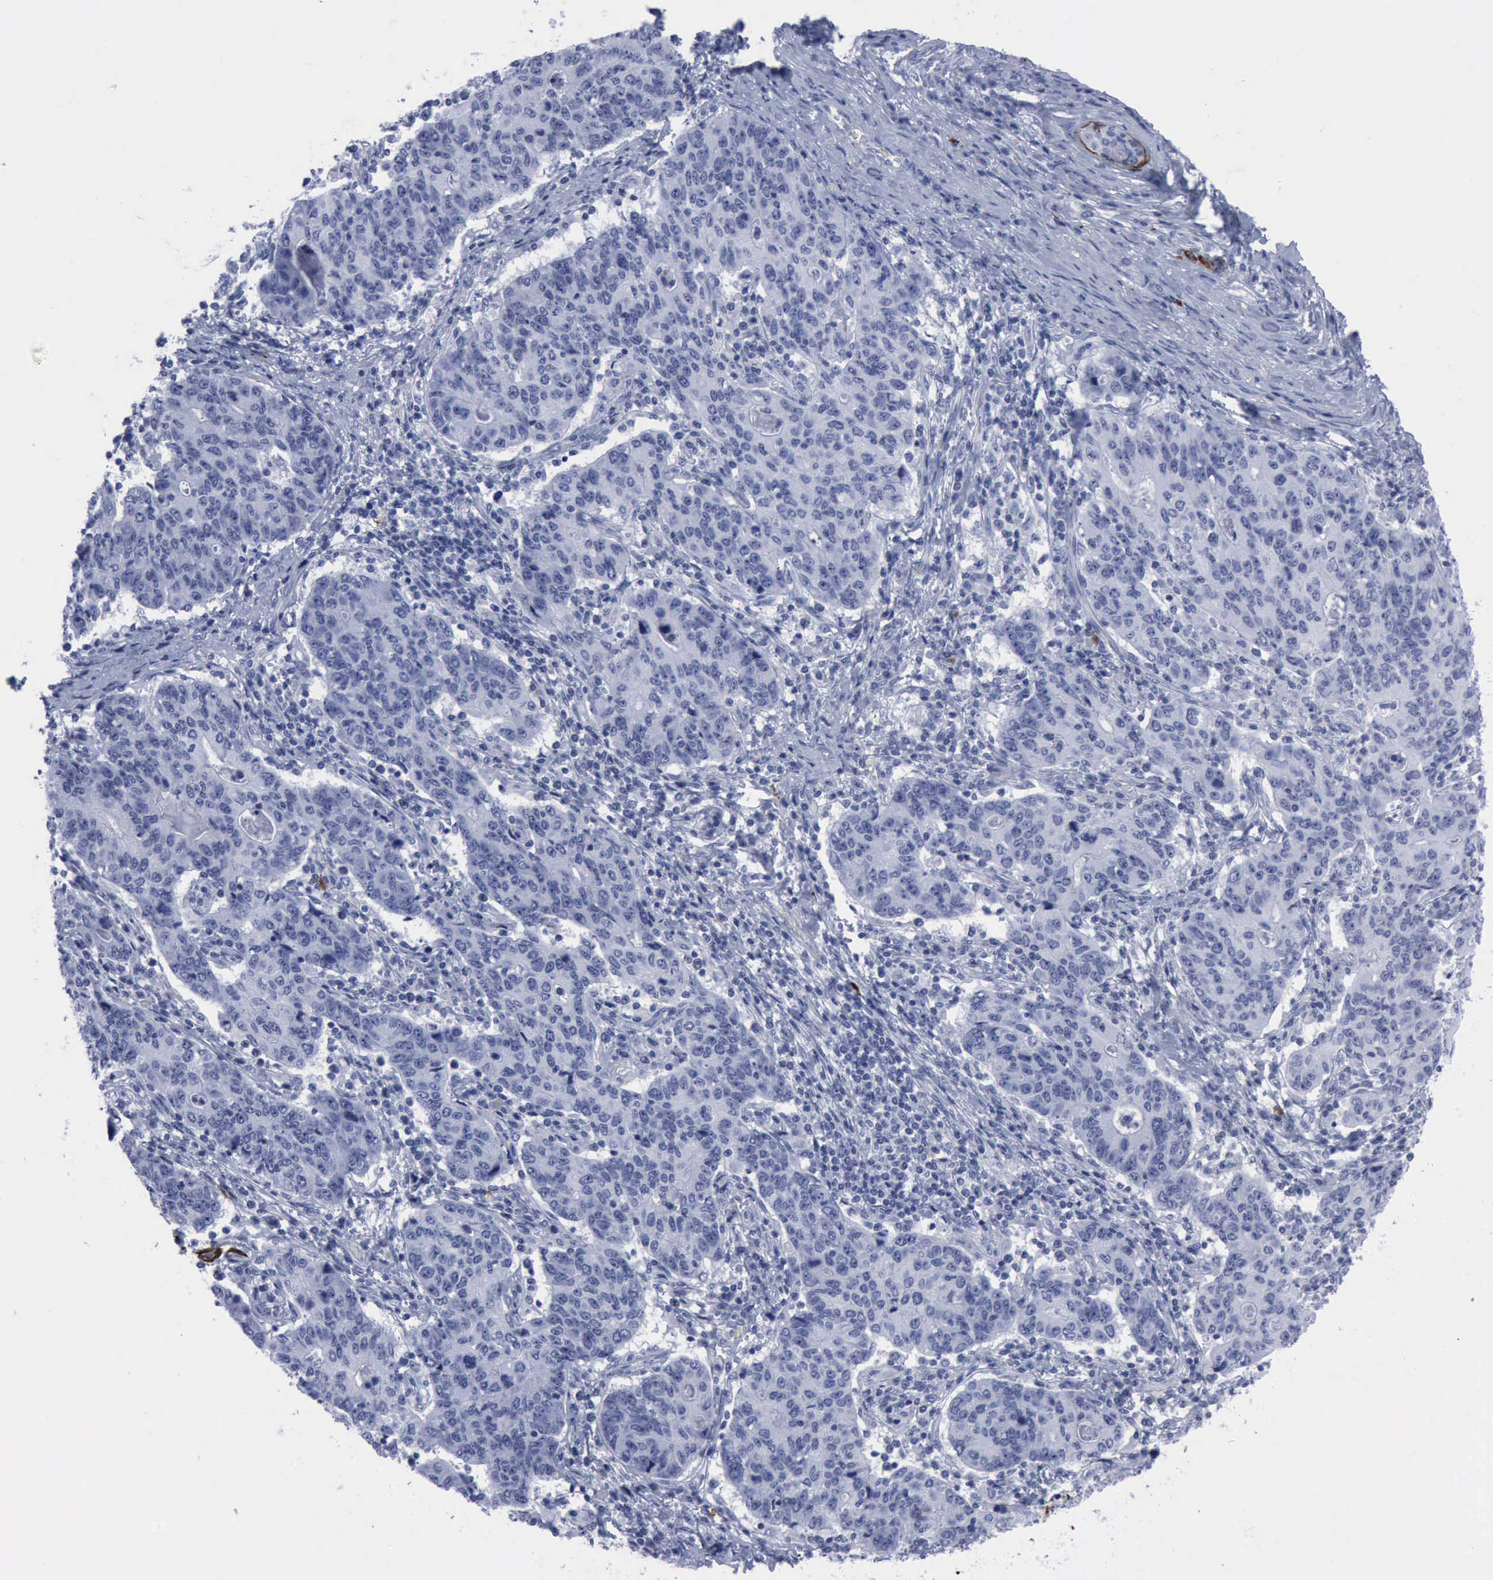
{"staining": {"intensity": "negative", "quantity": "none", "location": "none"}, "tissue": "stomach cancer", "cell_type": "Tumor cells", "image_type": "cancer", "snomed": [{"axis": "morphology", "description": "Adenocarcinoma, NOS"}, {"axis": "topography", "description": "Esophagus"}, {"axis": "topography", "description": "Stomach"}], "caption": "High power microscopy image of an immunohistochemistry (IHC) photomicrograph of stomach adenocarcinoma, revealing no significant expression in tumor cells. (Immunohistochemistry (ihc), brightfield microscopy, high magnification).", "gene": "NGFR", "patient": {"sex": "male", "age": 74}}